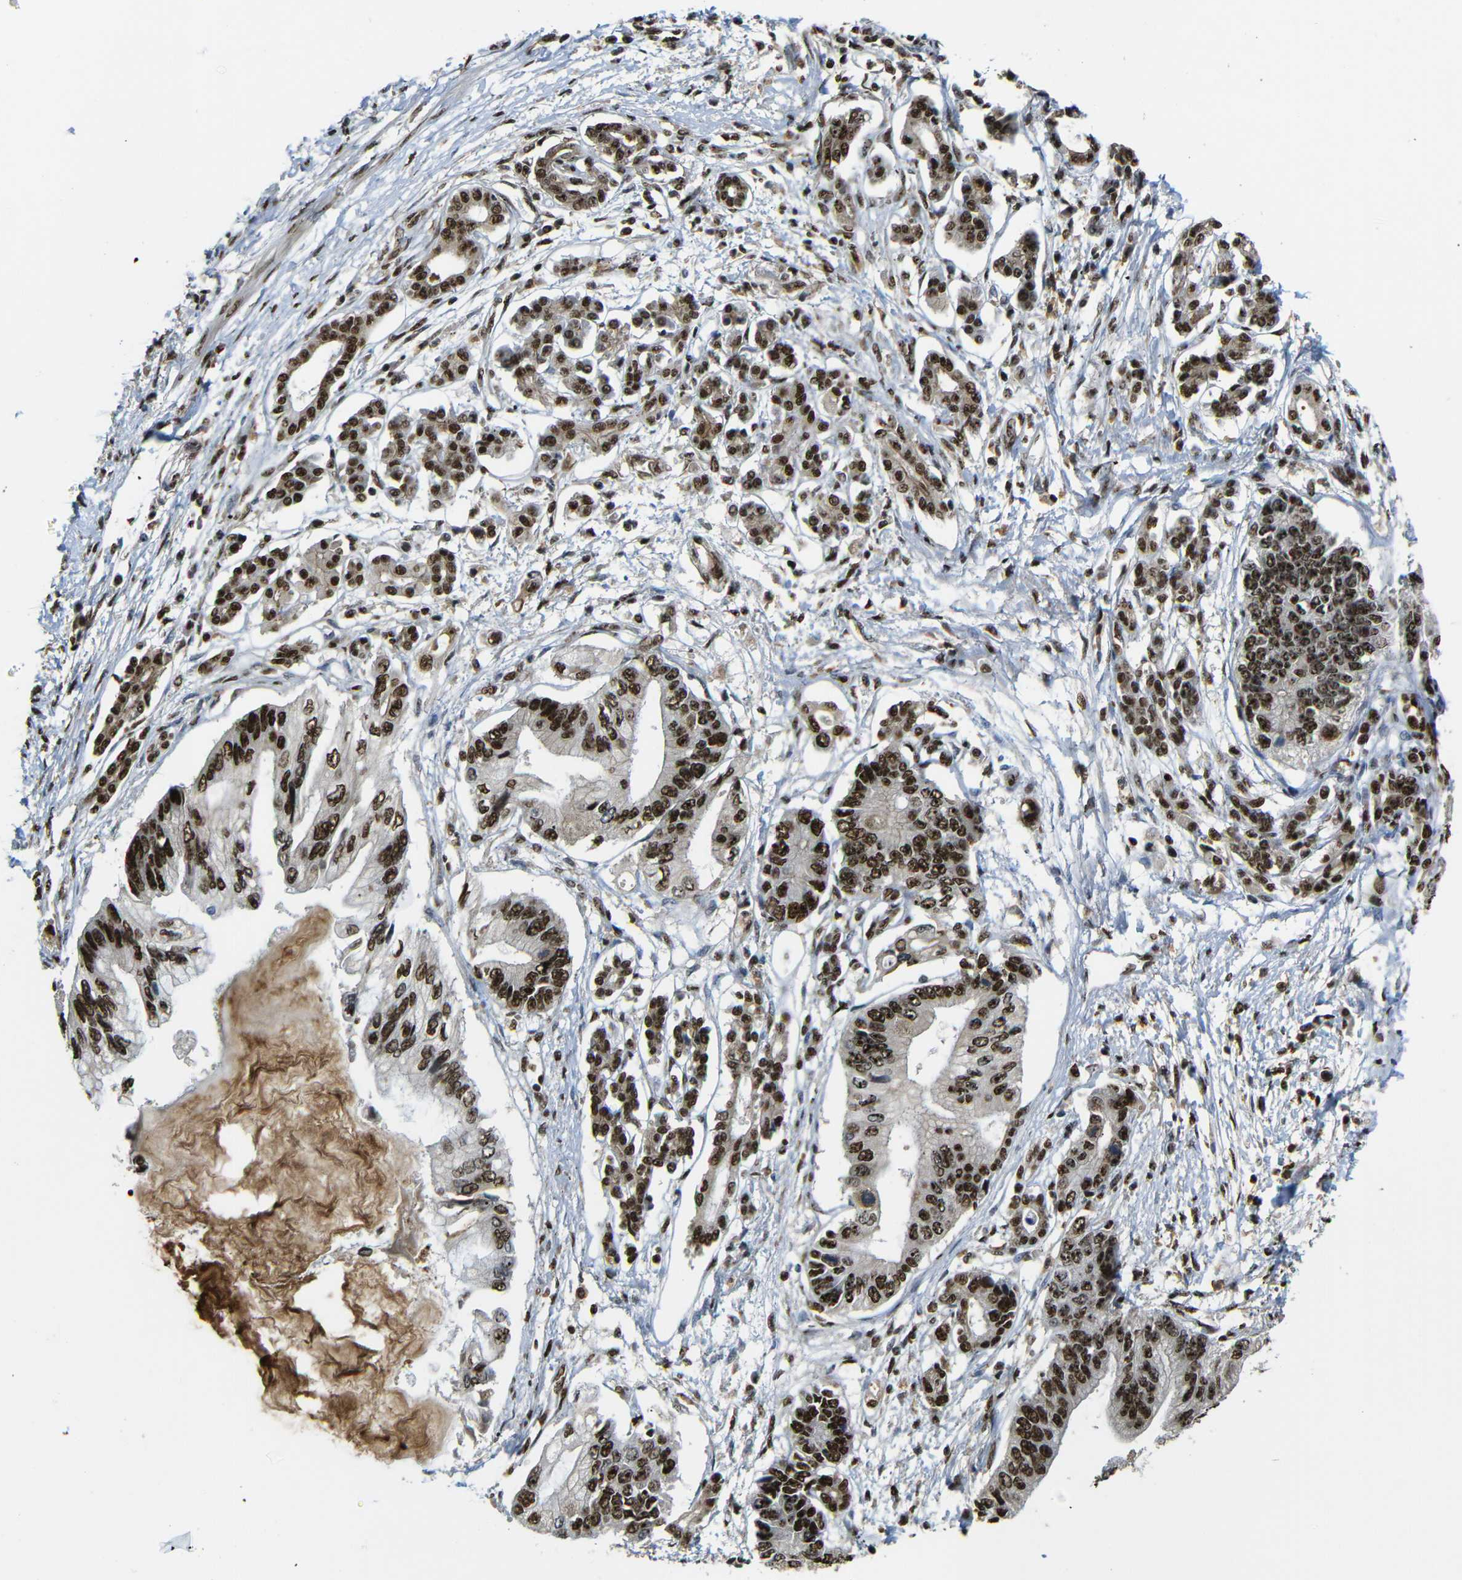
{"staining": {"intensity": "strong", "quantity": ">75%", "location": "cytoplasmic/membranous,nuclear"}, "tissue": "pancreatic cancer", "cell_type": "Tumor cells", "image_type": "cancer", "snomed": [{"axis": "morphology", "description": "Adenocarcinoma, NOS"}, {"axis": "topography", "description": "Pancreas"}], "caption": "High-power microscopy captured an IHC micrograph of pancreatic adenocarcinoma, revealing strong cytoplasmic/membranous and nuclear positivity in approximately >75% of tumor cells. Nuclei are stained in blue.", "gene": "TCF7L2", "patient": {"sex": "male", "age": 56}}